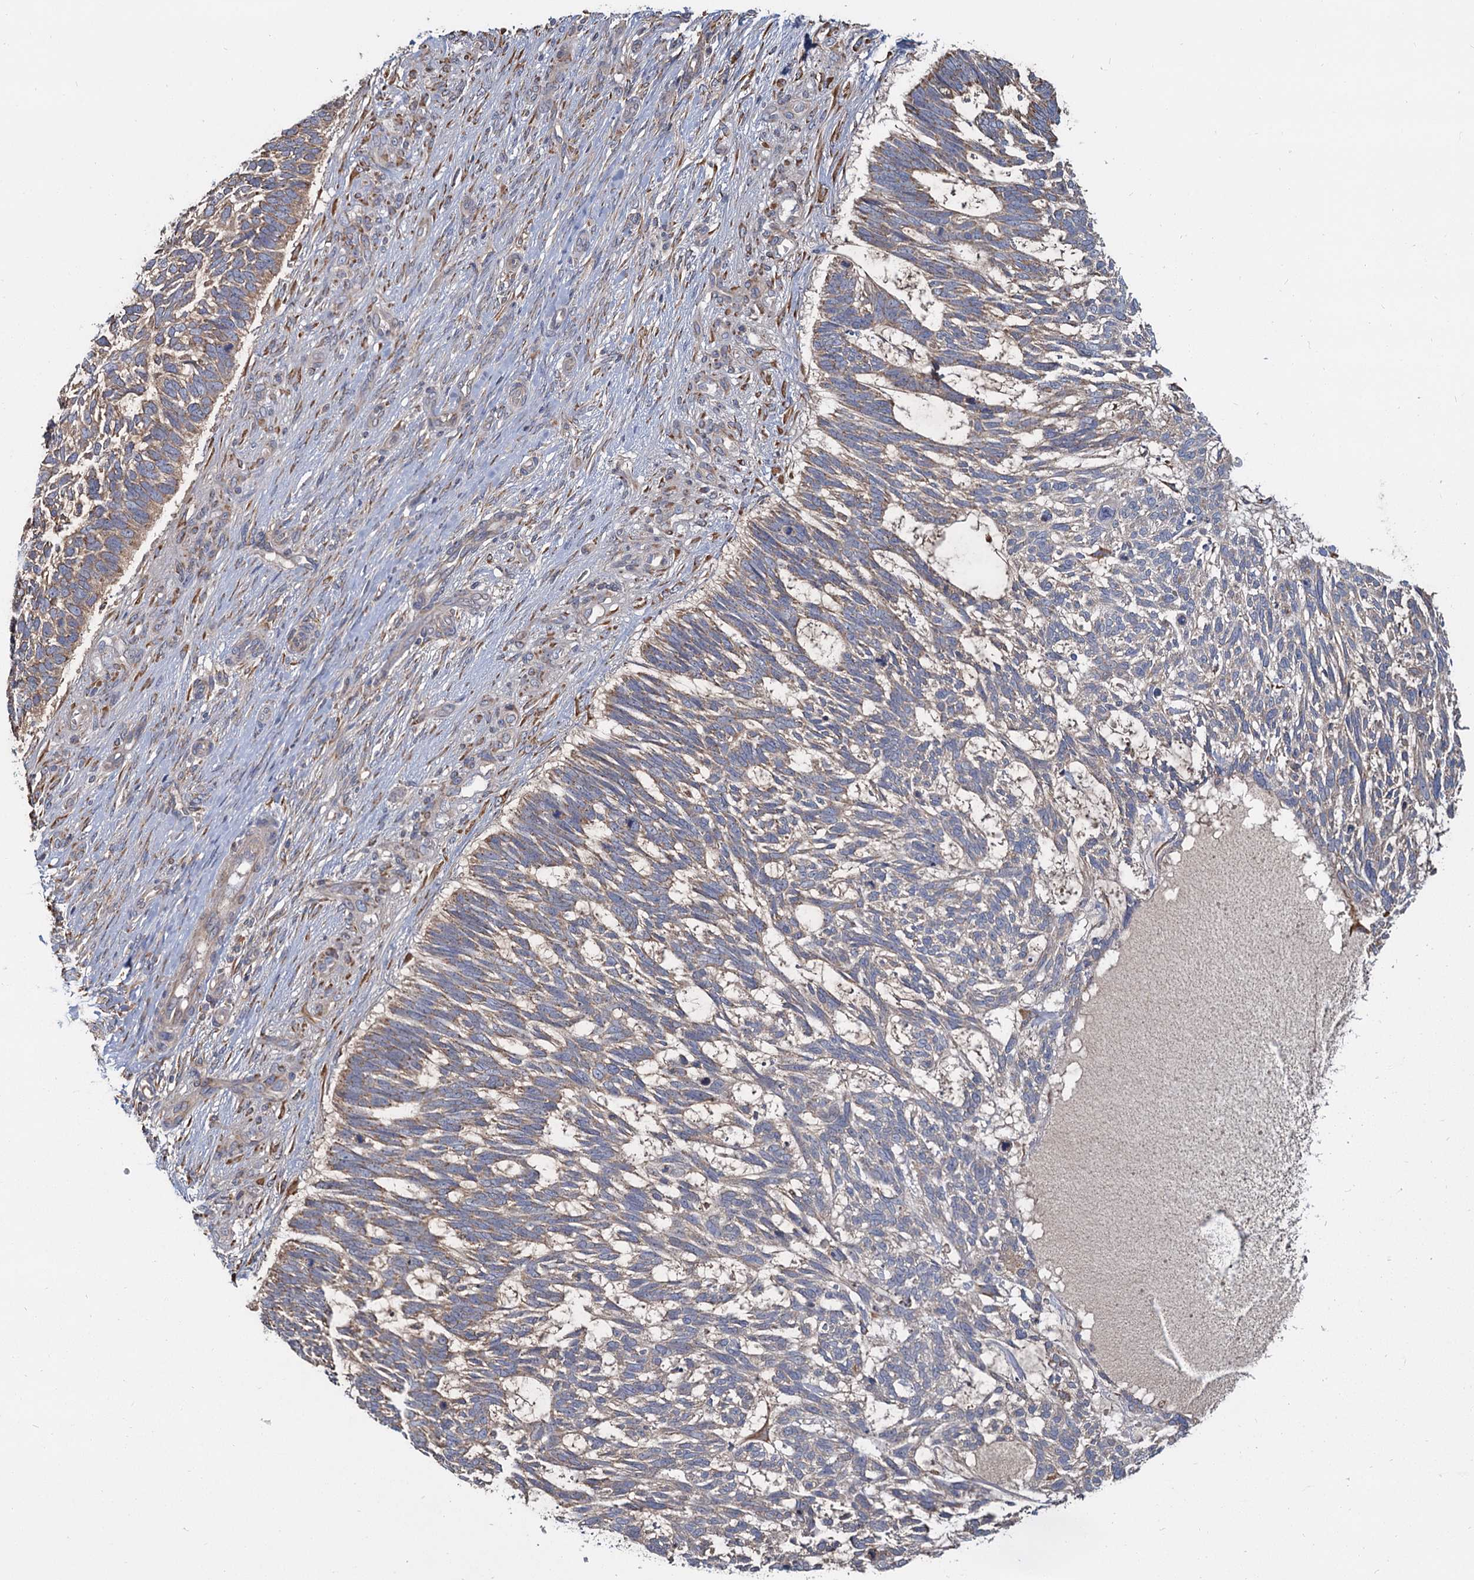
{"staining": {"intensity": "weak", "quantity": "25%-75%", "location": "cytoplasmic/membranous"}, "tissue": "skin cancer", "cell_type": "Tumor cells", "image_type": "cancer", "snomed": [{"axis": "morphology", "description": "Basal cell carcinoma"}, {"axis": "topography", "description": "Skin"}], "caption": "Skin cancer (basal cell carcinoma) stained for a protein (brown) exhibits weak cytoplasmic/membranous positive staining in approximately 25%-75% of tumor cells.", "gene": "LRRC51", "patient": {"sex": "male", "age": 88}}